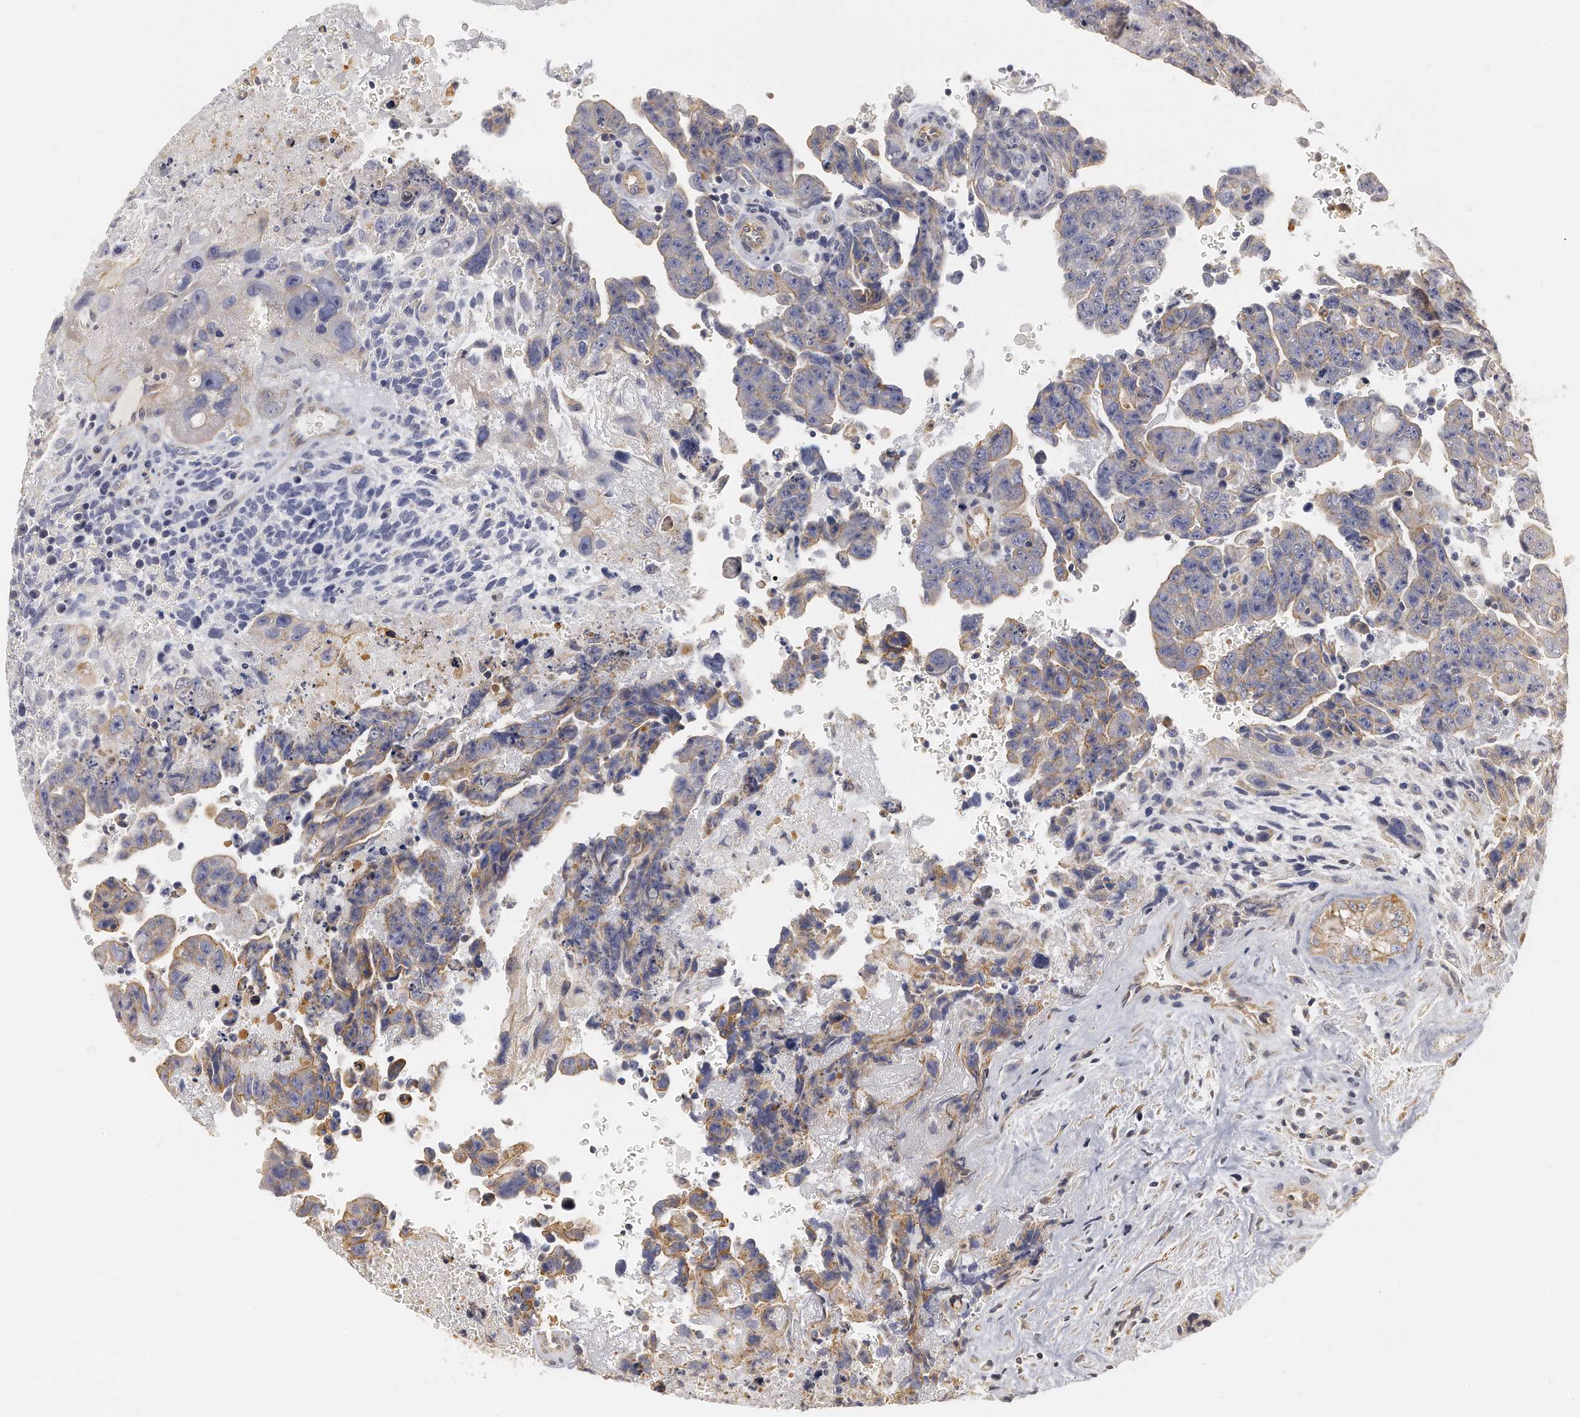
{"staining": {"intensity": "moderate", "quantity": "25%-75%", "location": "cytoplasmic/membranous"}, "tissue": "testis cancer", "cell_type": "Tumor cells", "image_type": "cancer", "snomed": [{"axis": "morphology", "description": "Carcinoma, Embryonal, NOS"}, {"axis": "topography", "description": "Testis"}], "caption": "The micrograph shows a brown stain indicating the presence of a protein in the cytoplasmic/membranous of tumor cells in testis cancer (embryonal carcinoma). The protein is stained brown, and the nuclei are stained in blue (DAB IHC with brightfield microscopy, high magnification).", "gene": "CHST7", "patient": {"sex": "male", "age": 28}}